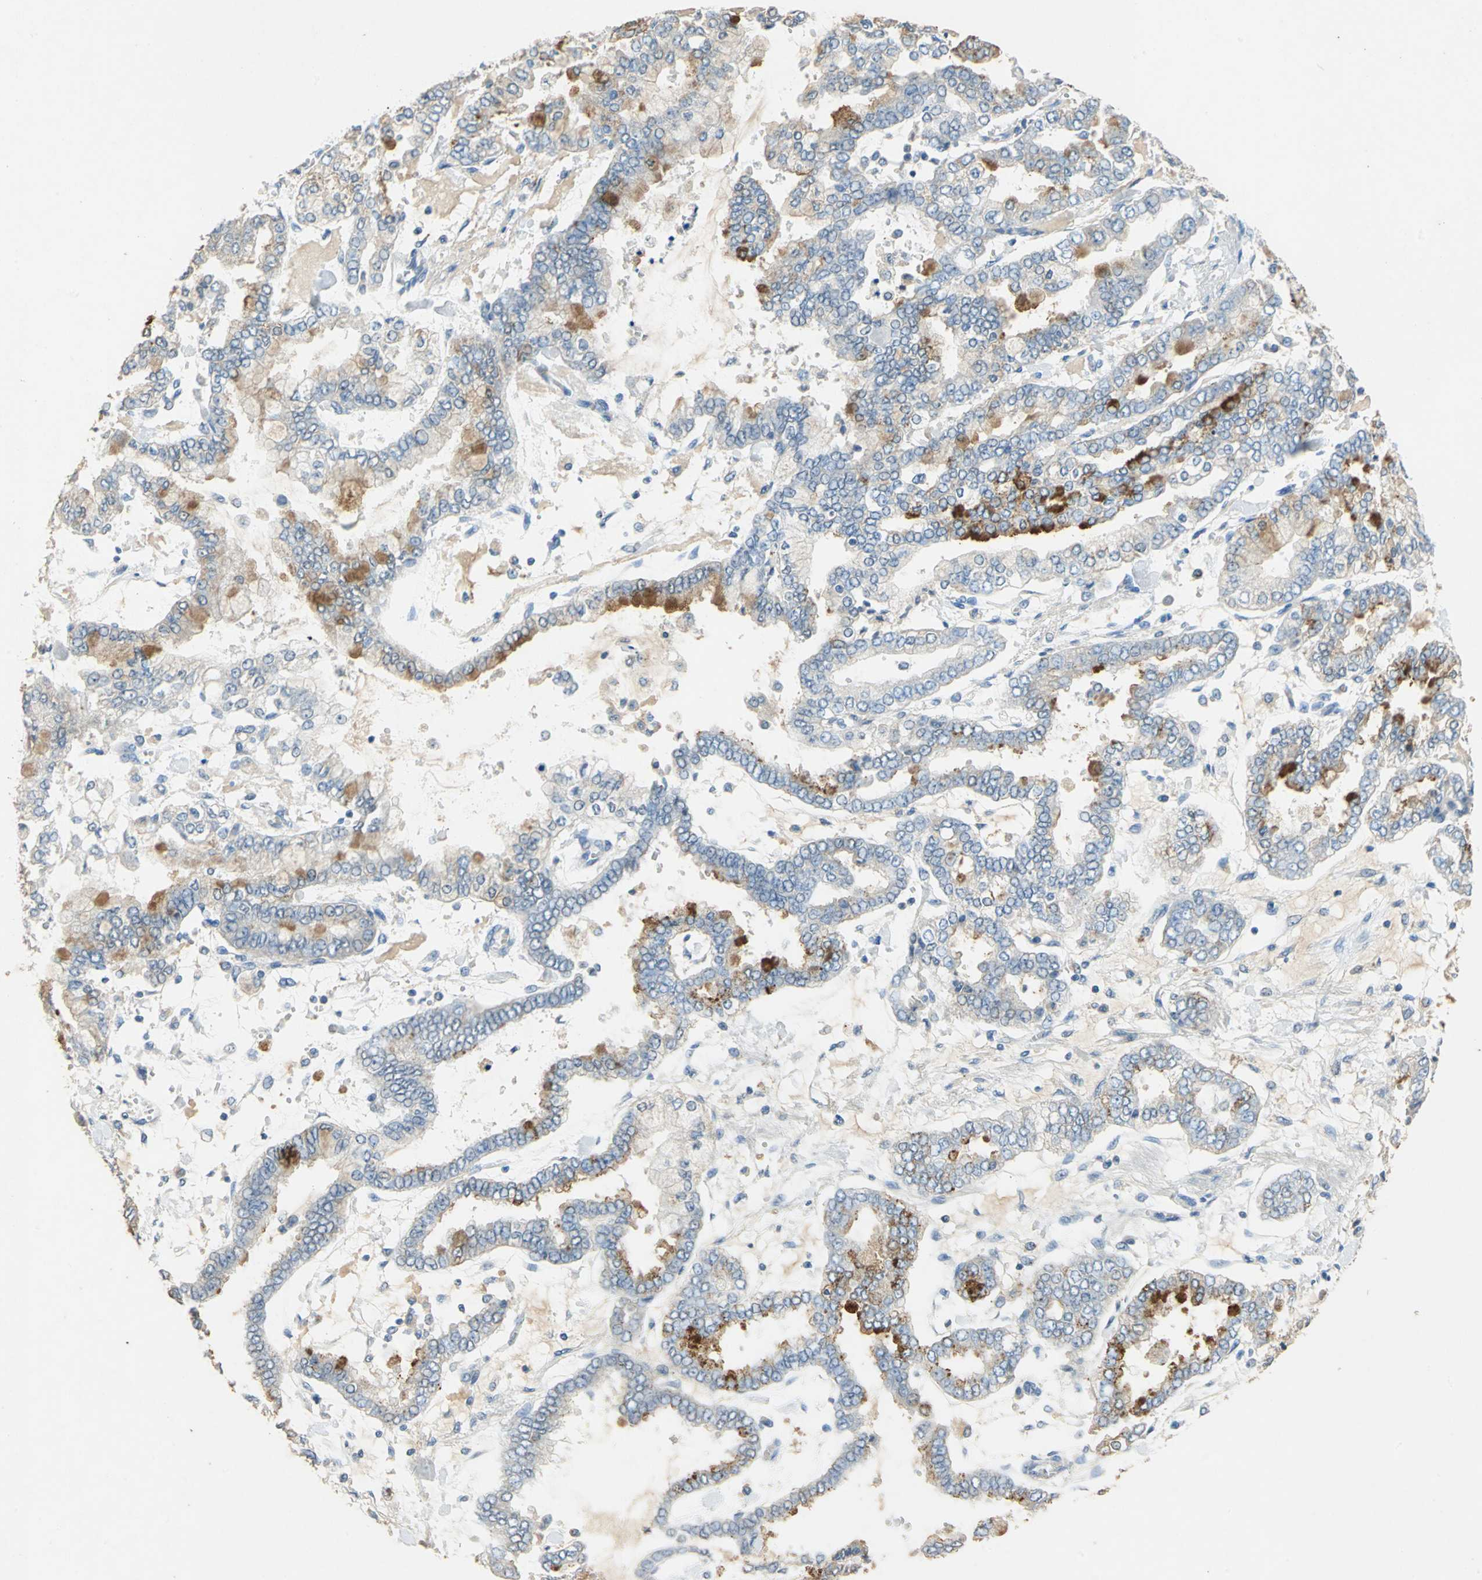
{"staining": {"intensity": "weak", "quantity": ">75%", "location": "cytoplasmic/membranous"}, "tissue": "stomach cancer", "cell_type": "Tumor cells", "image_type": "cancer", "snomed": [{"axis": "morphology", "description": "Normal tissue, NOS"}, {"axis": "morphology", "description": "Adenocarcinoma, NOS"}, {"axis": "topography", "description": "Stomach, upper"}, {"axis": "topography", "description": "Stomach"}], "caption": "Immunohistochemistry (IHC) image of neoplastic tissue: stomach cancer (adenocarcinoma) stained using IHC demonstrates low levels of weak protein expression localized specifically in the cytoplasmic/membranous of tumor cells, appearing as a cytoplasmic/membranous brown color.", "gene": "ADAMTS5", "patient": {"sex": "male", "age": 76}}